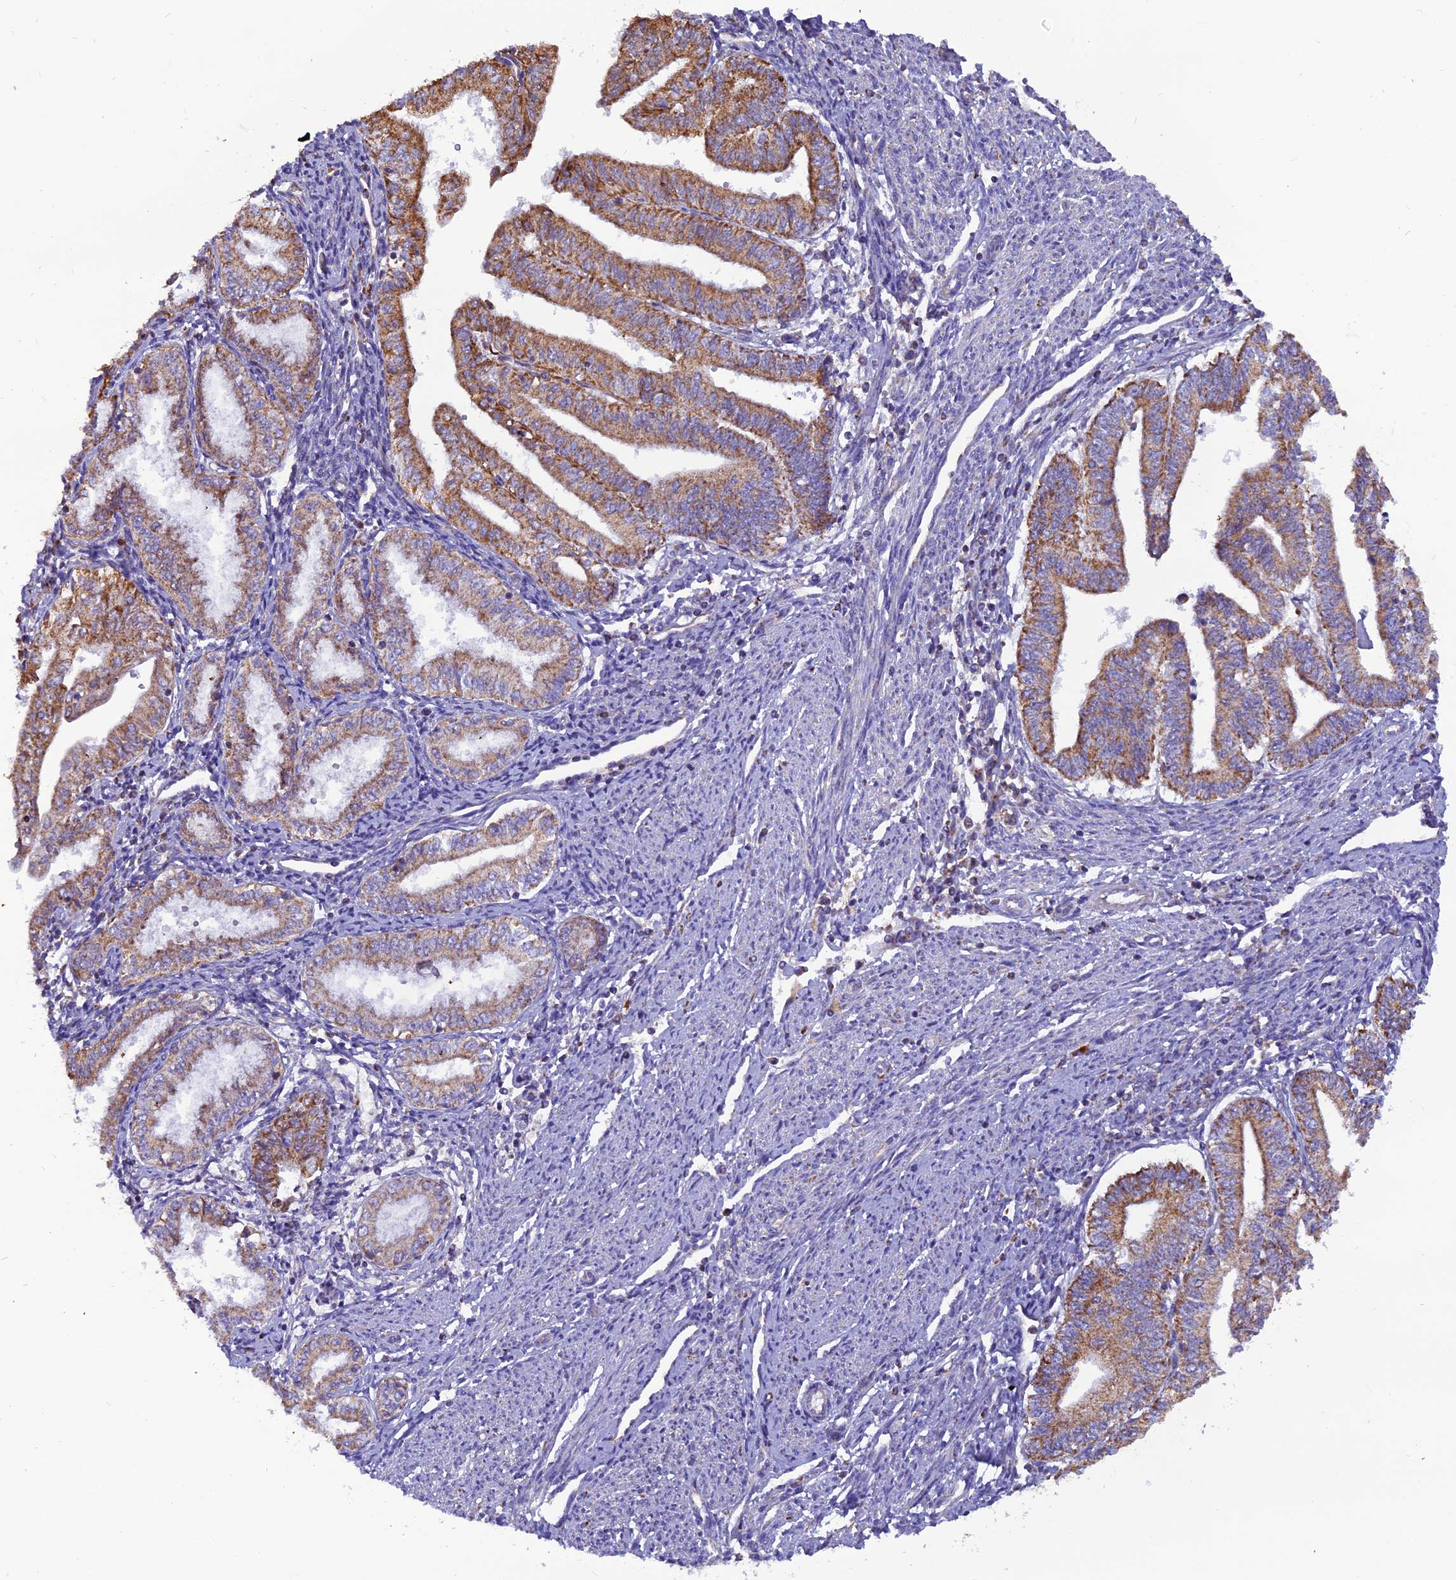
{"staining": {"intensity": "moderate", "quantity": ">75%", "location": "cytoplasmic/membranous"}, "tissue": "endometrial cancer", "cell_type": "Tumor cells", "image_type": "cancer", "snomed": [{"axis": "morphology", "description": "Adenocarcinoma, NOS"}, {"axis": "topography", "description": "Endometrium"}], "caption": "Moderate cytoplasmic/membranous expression for a protein is appreciated in approximately >75% of tumor cells of endometrial cancer using immunohistochemistry.", "gene": "GPD1", "patient": {"sex": "female", "age": 66}}